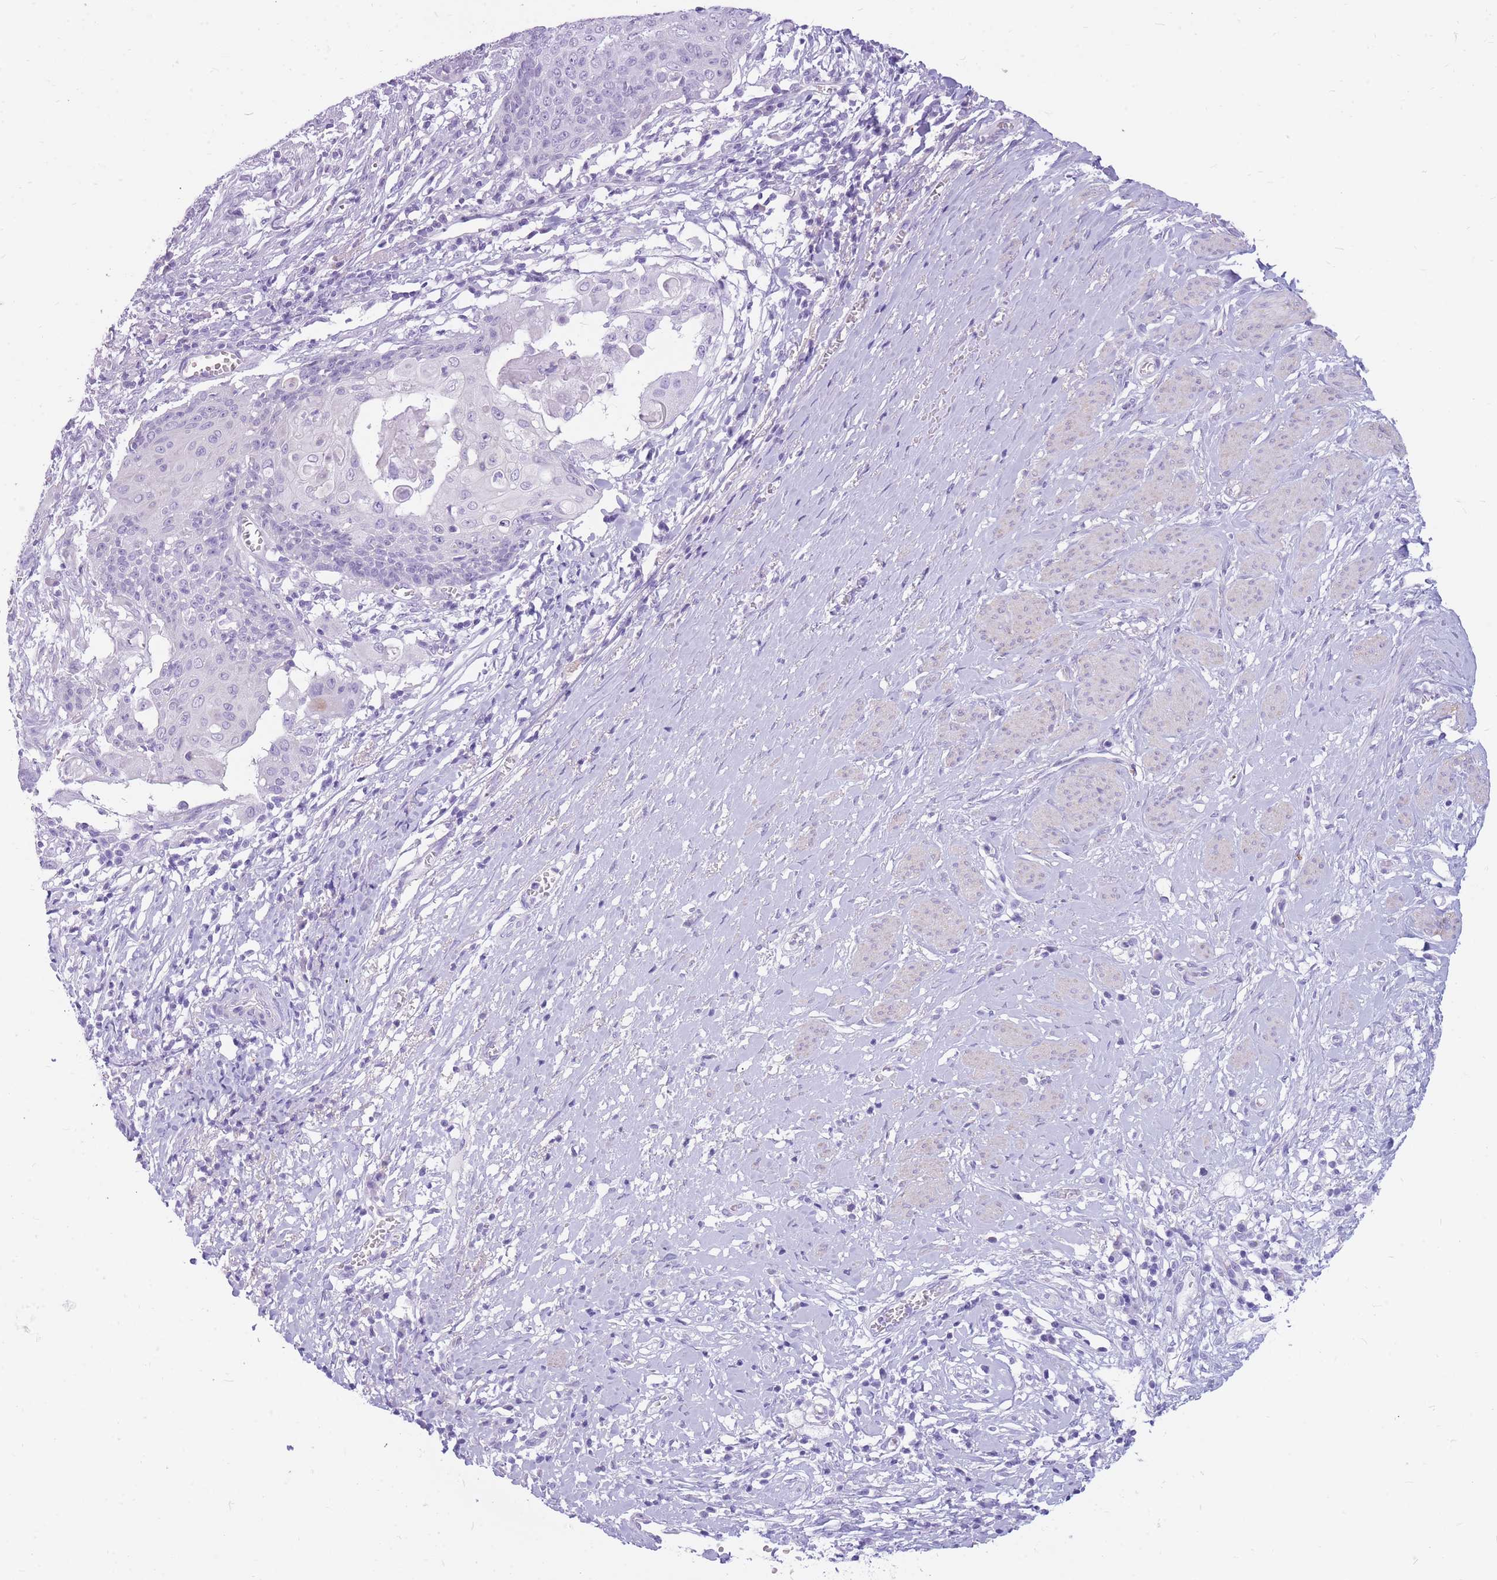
{"staining": {"intensity": "negative", "quantity": "none", "location": "none"}, "tissue": "cervical cancer", "cell_type": "Tumor cells", "image_type": "cancer", "snomed": [{"axis": "morphology", "description": "Squamous cell carcinoma, NOS"}, {"axis": "topography", "description": "Cervix"}], "caption": "IHC histopathology image of squamous cell carcinoma (cervical) stained for a protein (brown), which exhibits no expression in tumor cells. (DAB (3,3'-diaminobenzidine) immunohistochemistry (IHC) with hematoxylin counter stain).", "gene": "CYP21A2", "patient": {"sex": "female", "age": 39}}